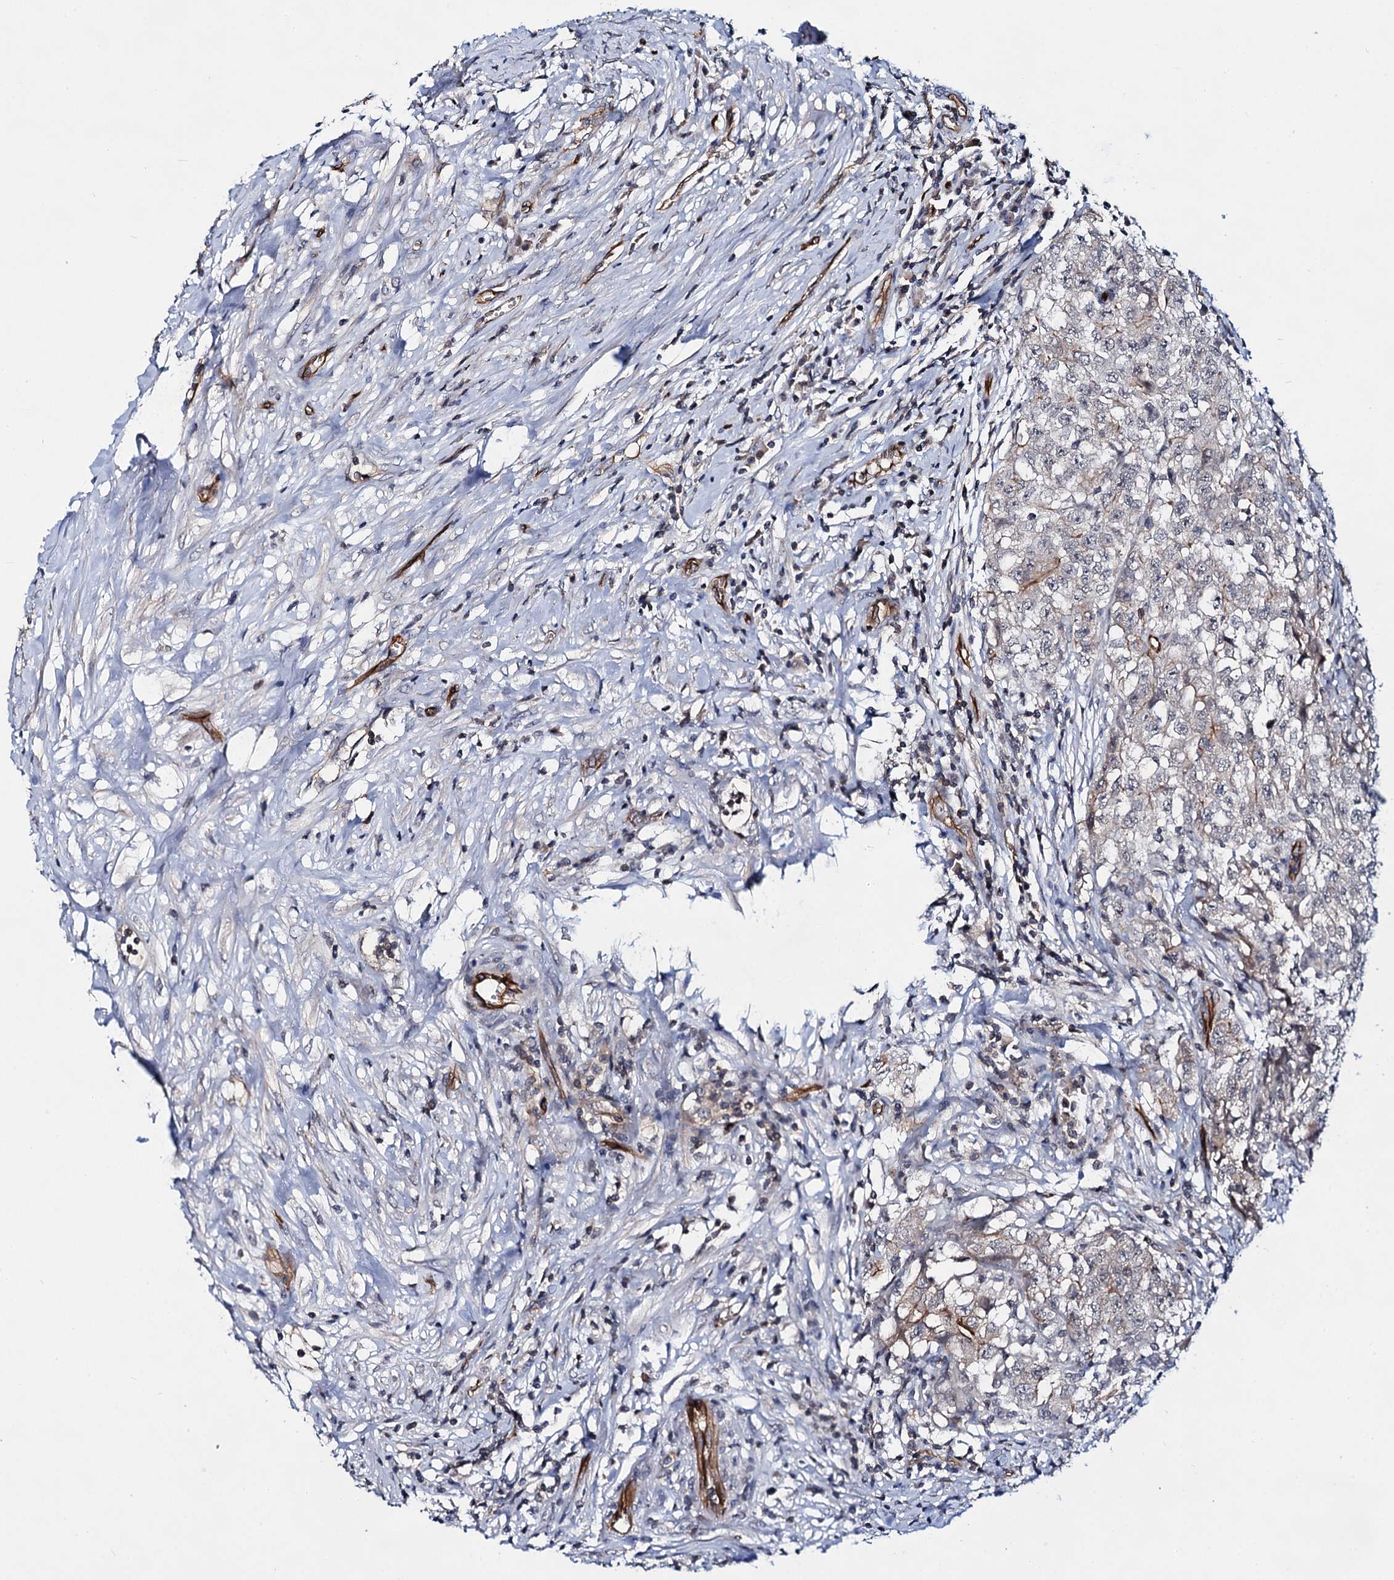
{"staining": {"intensity": "negative", "quantity": "none", "location": "none"}, "tissue": "testis cancer", "cell_type": "Tumor cells", "image_type": "cancer", "snomed": [{"axis": "morphology", "description": "Seminoma, NOS"}, {"axis": "morphology", "description": "Carcinoma, Embryonal, NOS"}, {"axis": "topography", "description": "Testis"}], "caption": "Immunohistochemical staining of testis cancer demonstrates no significant staining in tumor cells.", "gene": "ABLIM1", "patient": {"sex": "male", "age": 43}}